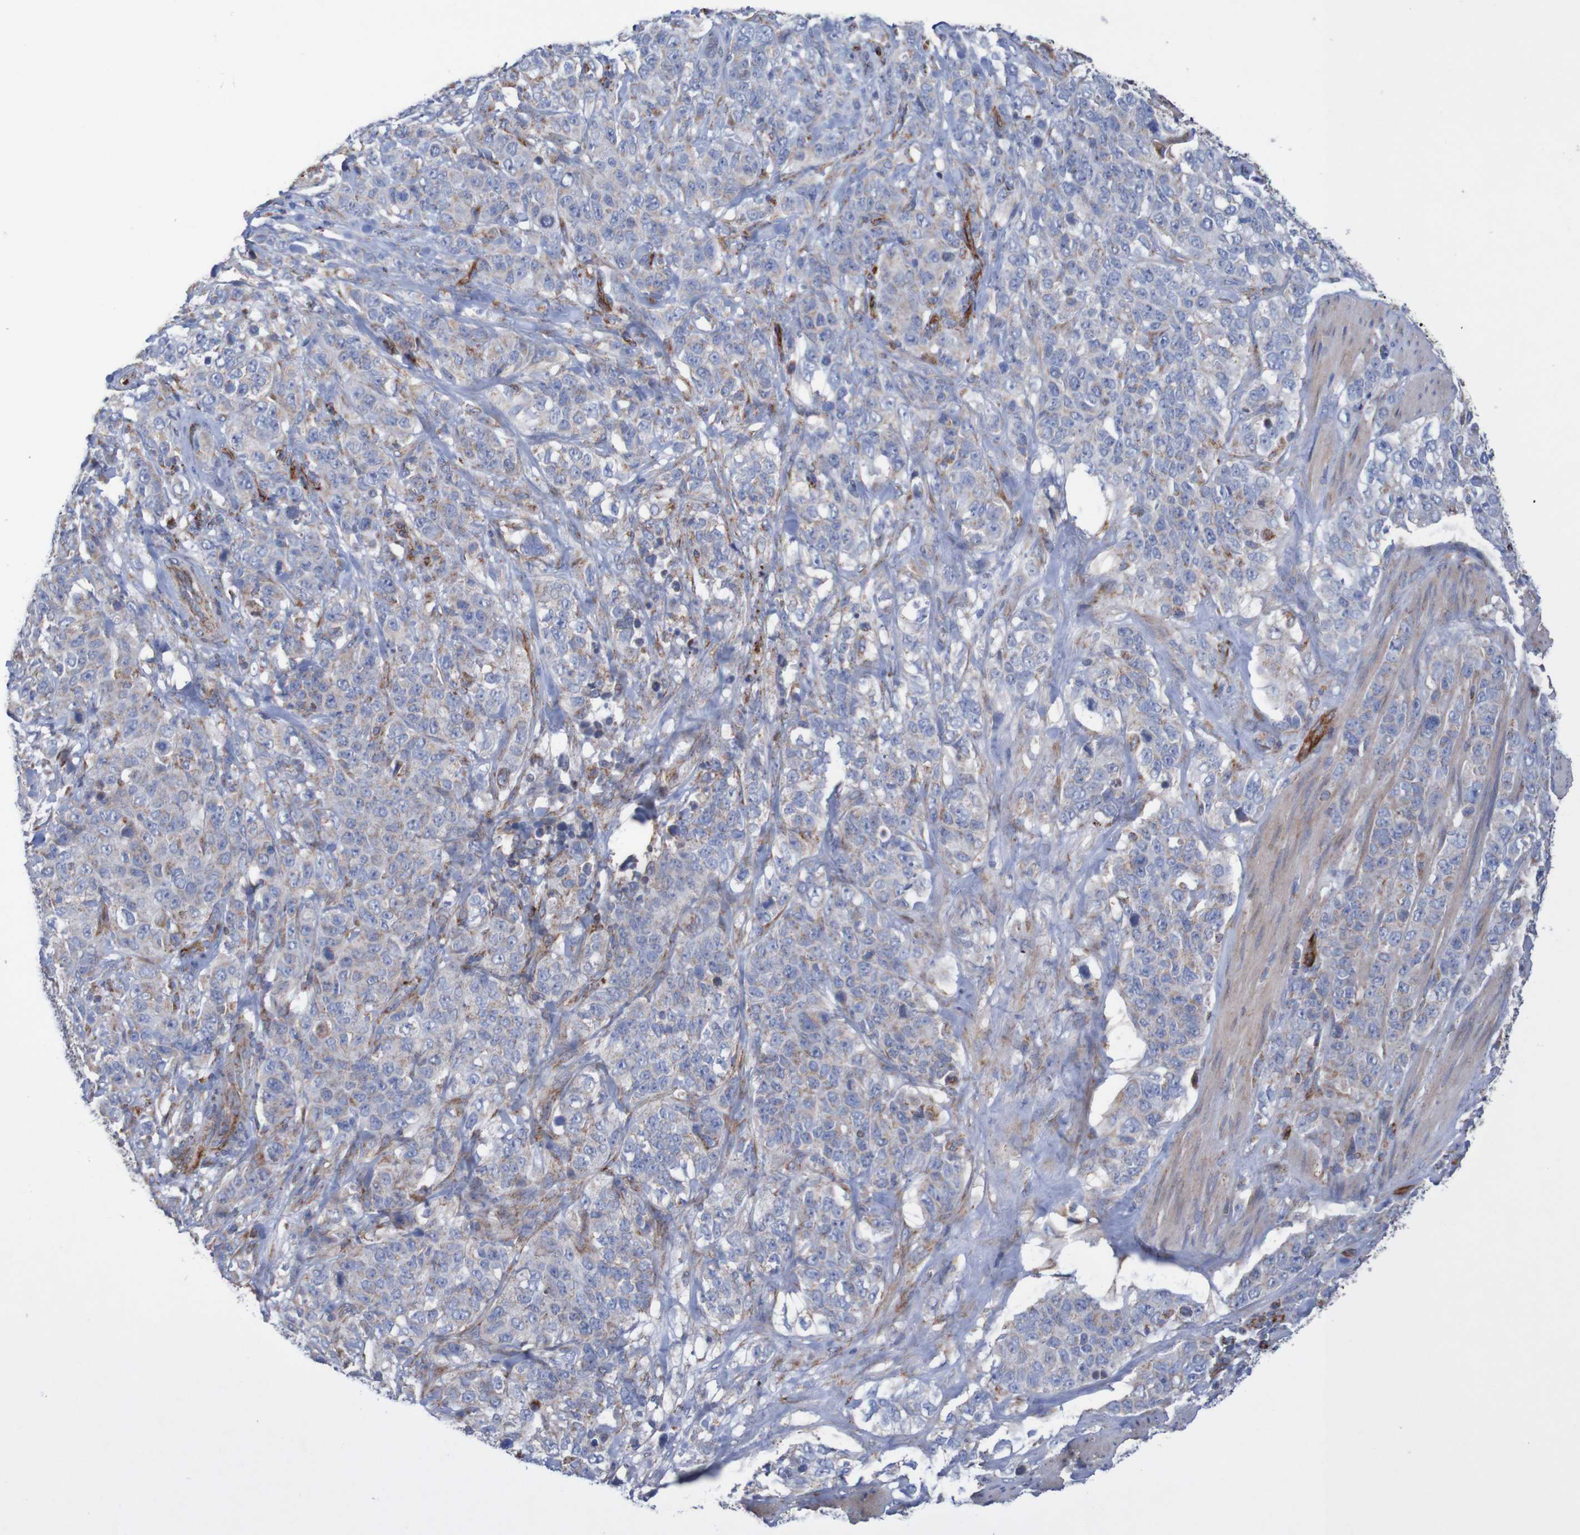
{"staining": {"intensity": "weak", "quantity": "<25%", "location": "cytoplasmic/membranous"}, "tissue": "stomach cancer", "cell_type": "Tumor cells", "image_type": "cancer", "snomed": [{"axis": "morphology", "description": "Adenocarcinoma, NOS"}, {"axis": "topography", "description": "Stomach"}], "caption": "This histopathology image is of stomach adenocarcinoma stained with immunohistochemistry (IHC) to label a protein in brown with the nuclei are counter-stained blue. There is no expression in tumor cells. Brightfield microscopy of immunohistochemistry stained with DAB (3,3'-diaminobenzidine) (brown) and hematoxylin (blue), captured at high magnification.", "gene": "MMEL1", "patient": {"sex": "male", "age": 48}}